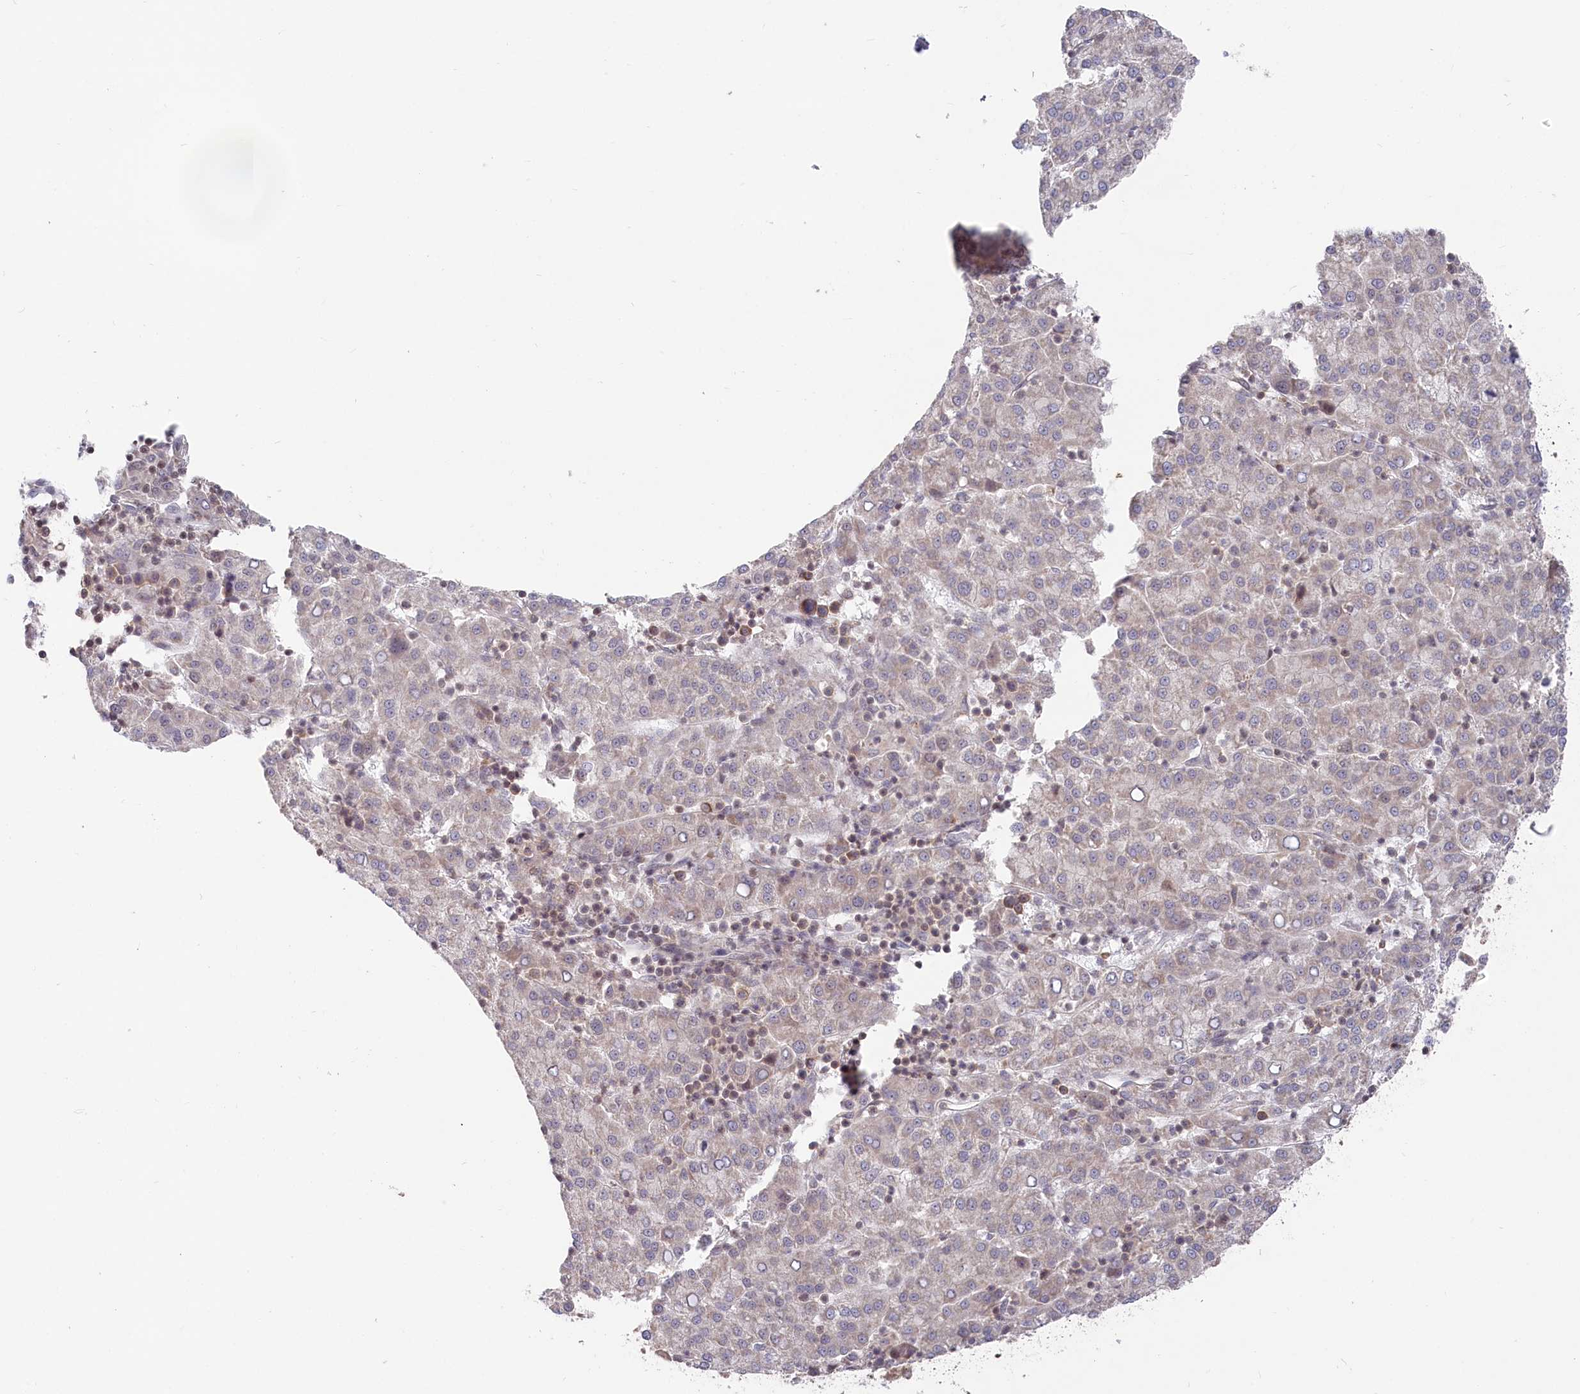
{"staining": {"intensity": "negative", "quantity": "none", "location": "none"}, "tissue": "liver cancer", "cell_type": "Tumor cells", "image_type": "cancer", "snomed": [{"axis": "morphology", "description": "Carcinoma, Hepatocellular, NOS"}, {"axis": "topography", "description": "Liver"}], "caption": "An immunohistochemistry (IHC) micrograph of liver cancer (hepatocellular carcinoma) is shown. There is no staining in tumor cells of liver cancer (hepatocellular carcinoma).", "gene": "CGGBP1", "patient": {"sex": "female", "age": 58}}